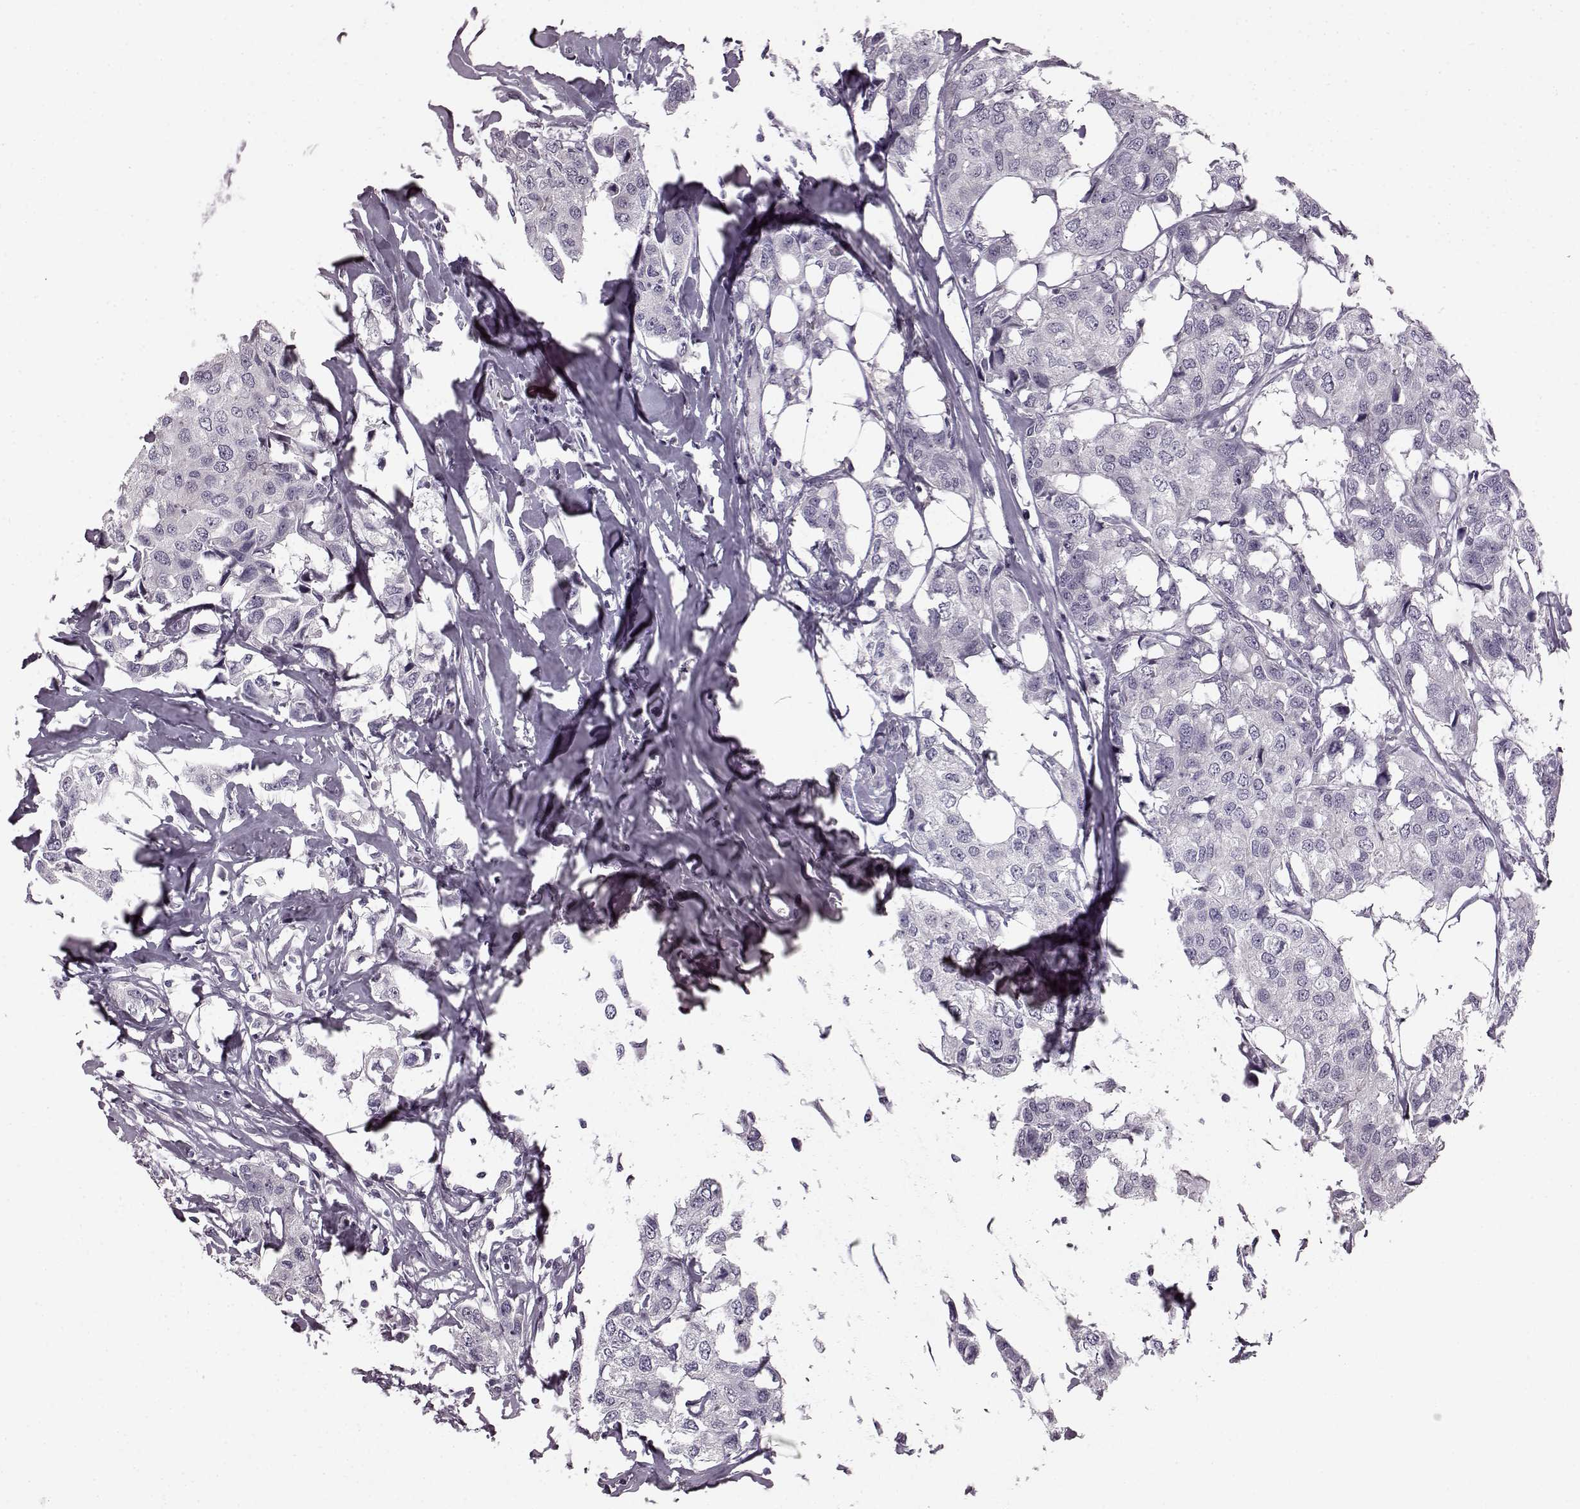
{"staining": {"intensity": "negative", "quantity": "none", "location": "none"}, "tissue": "breast cancer", "cell_type": "Tumor cells", "image_type": "cancer", "snomed": [{"axis": "morphology", "description": "Duct carcinoma"}, {"axis": "topography", "description": "Breast"}], "caption": "High power microscopy image of an IHC photomicrograph of breast cancer, revealing no significant staining in tumor cells.", "gene": "SEMG2", "patient": {"sex": "female", "age": 80}}